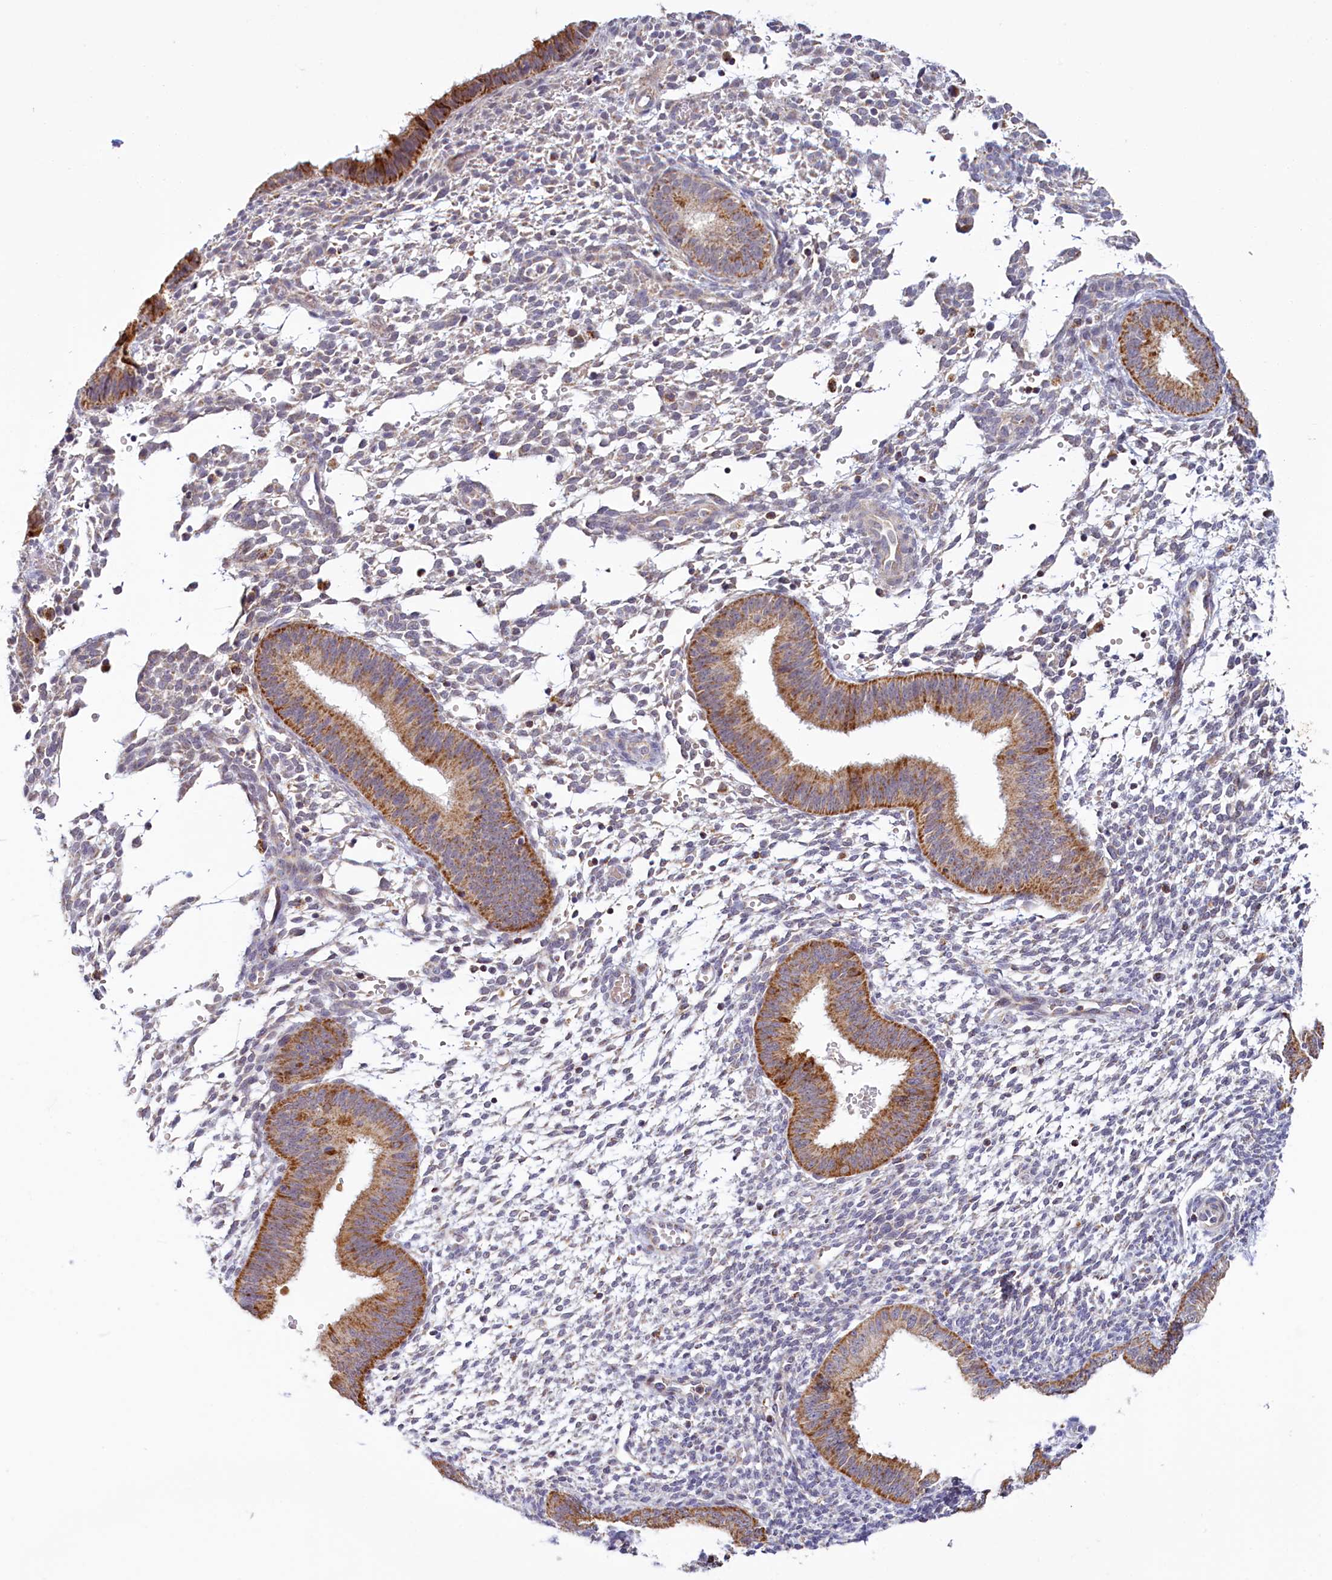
{"staining": {"intensity": "weak", "quantity": "25%-75%", "location": "cytoplasmic/membranous"}, "tissue": "endometrium", "cell_type": "Cells in endometrial stroma", "image_type": "normal", "snomed": [{"axis": "morphology", "description": "Normal tissue, NOS"}, {"axis": "topography", "description": "Uterus"}, {"axis": "topography", "description": "Endometrium"}], "caption": "Protein expression analysis of normal endometrium demonstrates weak cytoplasmic/membranous expression in about 25%-75% of cells in endometrial stroma. Nuclei are stained in blue.", "gene": "DYNC2H1", "patient": {"sex": "female", "age": 48}}